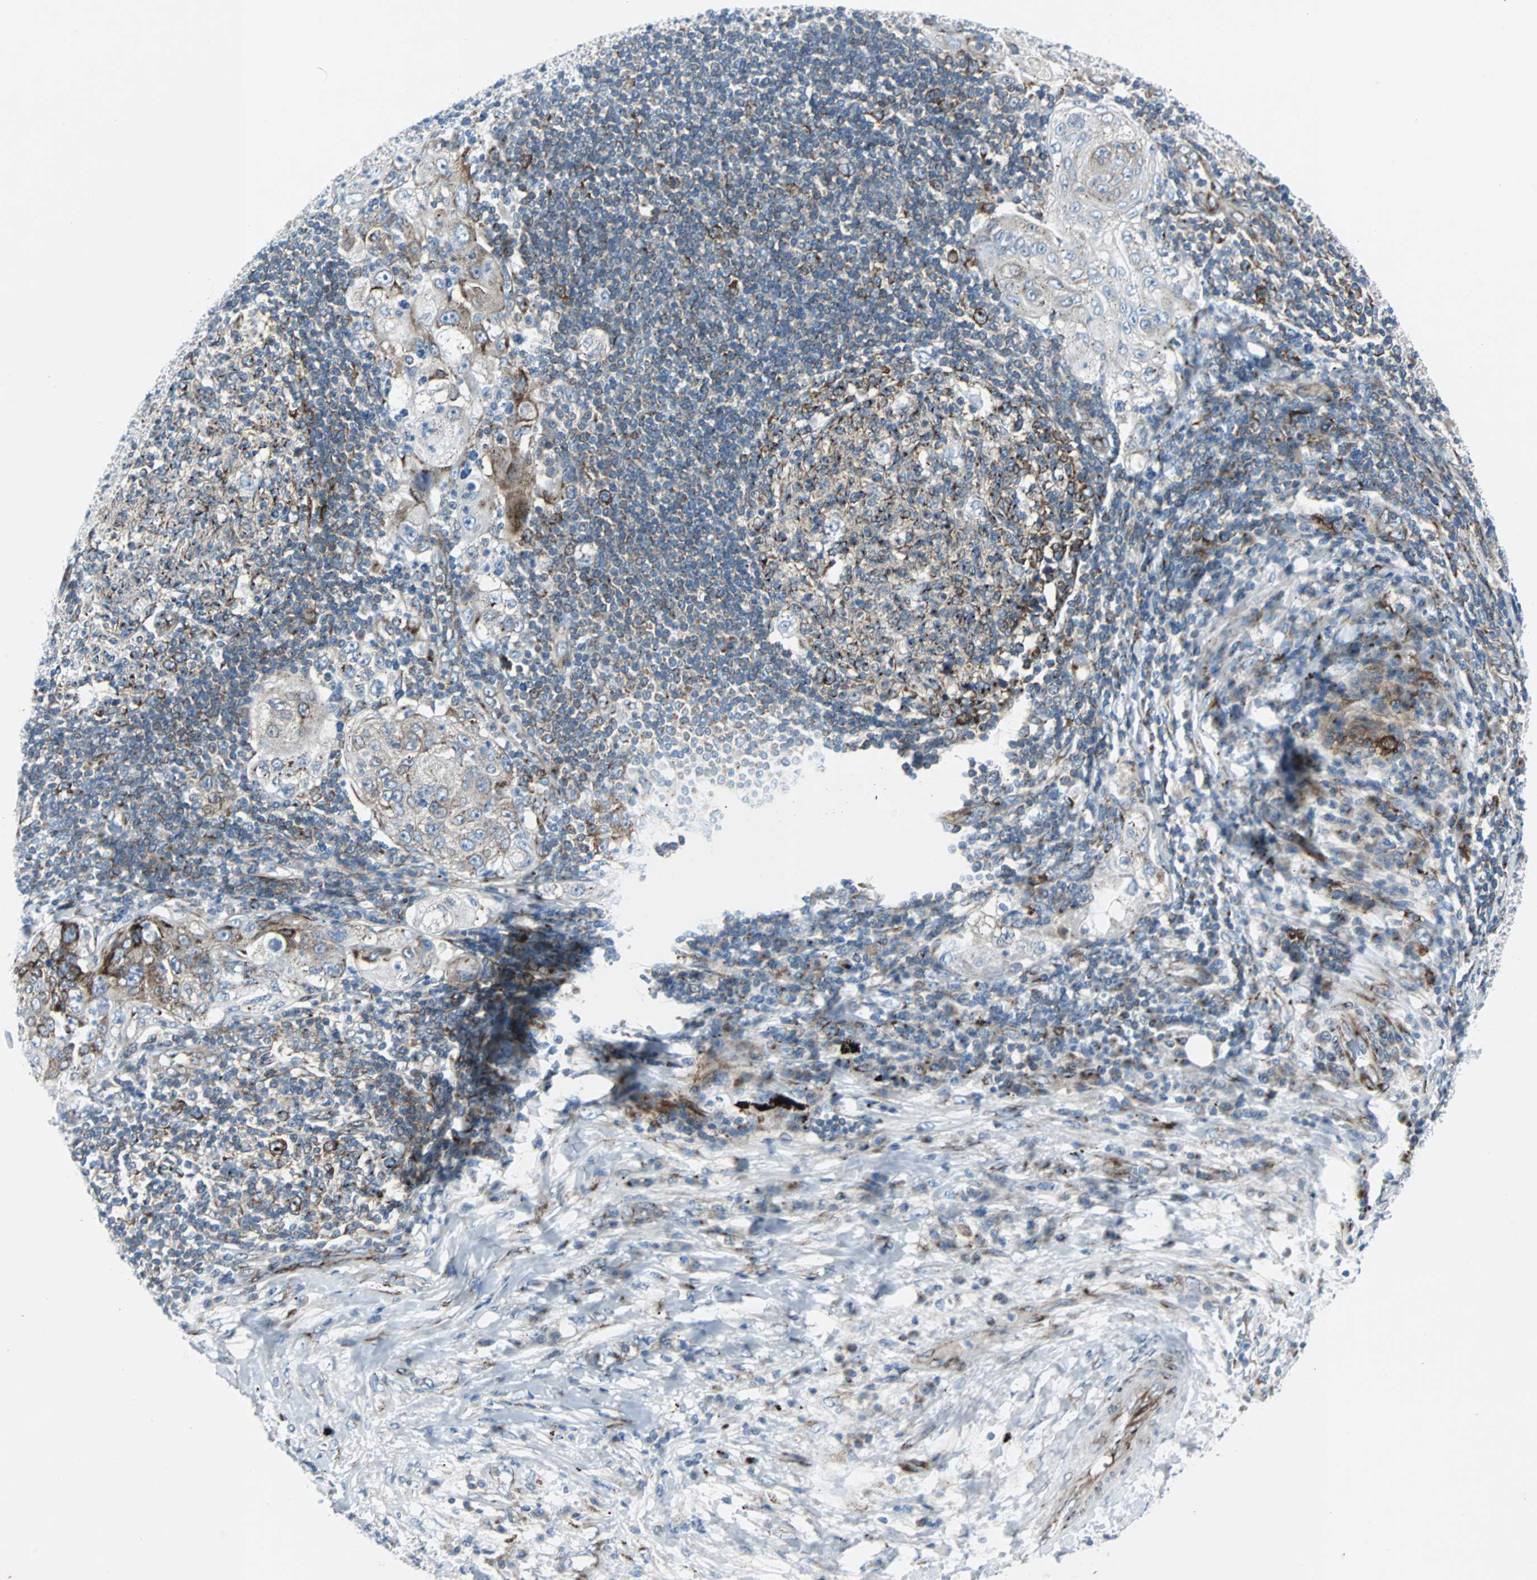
{"staining": {"intensity": "moderate", "quantity": "25%-75%", "location": "cytoplasmic/membranous"}, "tissue": "lung cancer", "cell_type": "Tumor cells", "image_type": "cancer", "snomed": [{"axis": "morphology", "description": "Inflammation, NOS"}, {"axis": "morphology", "description": "Squamous cell carcinoma, NOS"}, {"axis": "topography", "description": "Lymph node"}, {"axis": "topography", "description": "Soft tissue"}, {"axis": "topography", "description": "Lung"}], "caption": "Lung squamous cell carcinoma stained with immunohistochemistry reveals moderate cytoplasmic/membranous expression in about 25%-75% of tumor cells.", "gene": "BBC3", "patient": {"sex": "male", "age": 66}}